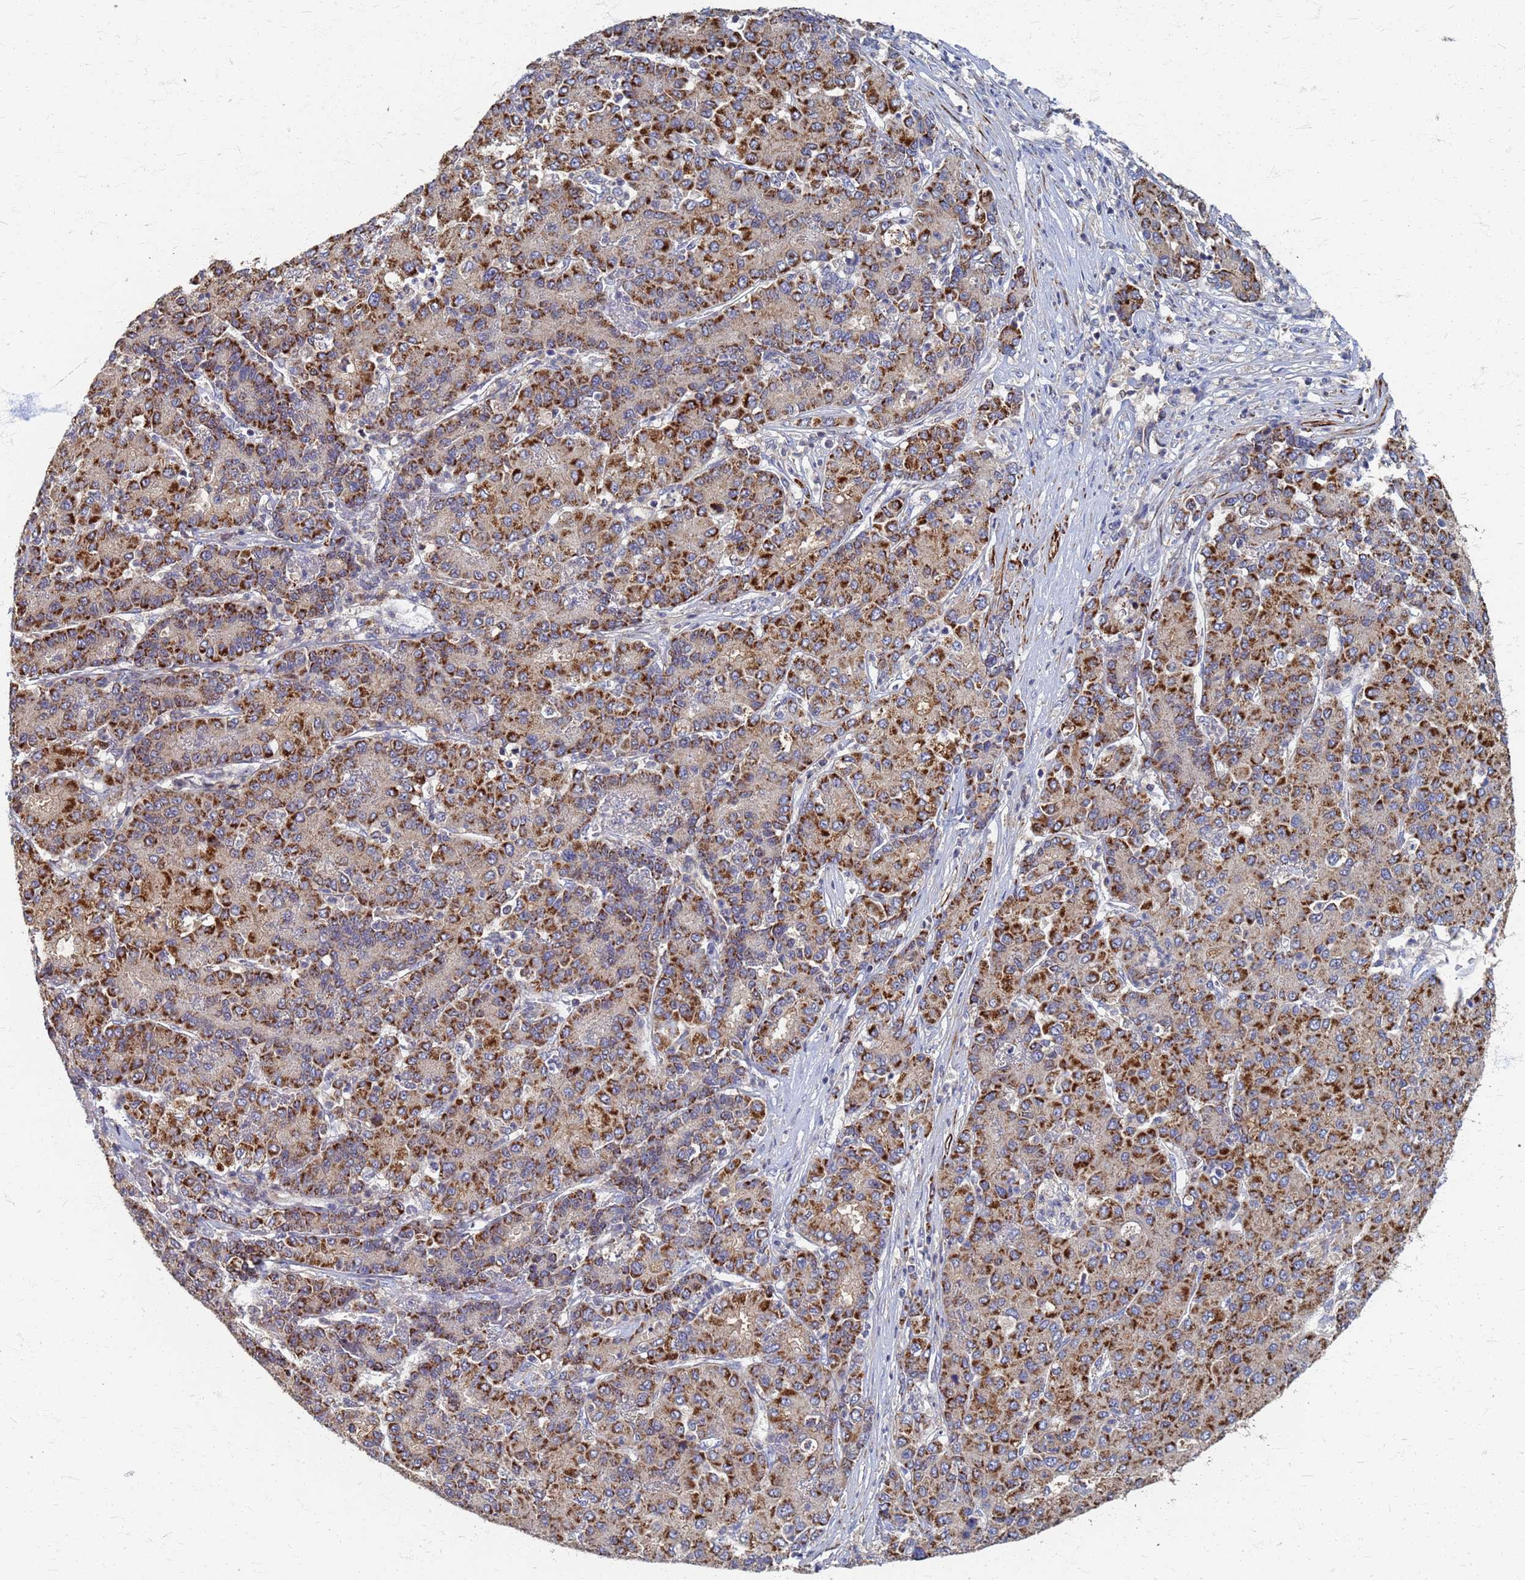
{"staining": {"intensity": "strong", "quantity": "25%-75%", "location": "cytoplasmic/membranous"}, "tissue": "liver cancer", "cell_type": "Tumor cells", "image_type": "cancer", "snomed": [{"axis": "morphology", "description": "Carcinoma, Hepatocellular, NOS"}, {"axis": "topography", "description": "Liver"}], "caption": "High-magnification brightfield microscopy of liver cancer stained with DAB (3,3'-diaminobenzidine) (brown) and counterstained with hematoxylin (blue). tumor cells exhibit strong cytoplasmic/membranous staining is seen in approximately25%-75% of cells. The protein of interest is stained brown, and the nuclei are stained in blue (DAB IHC with brightfield microscopy, high magnification).", "gene": "ATPAF1", "patient": {"sex": "male", "age": 65}}